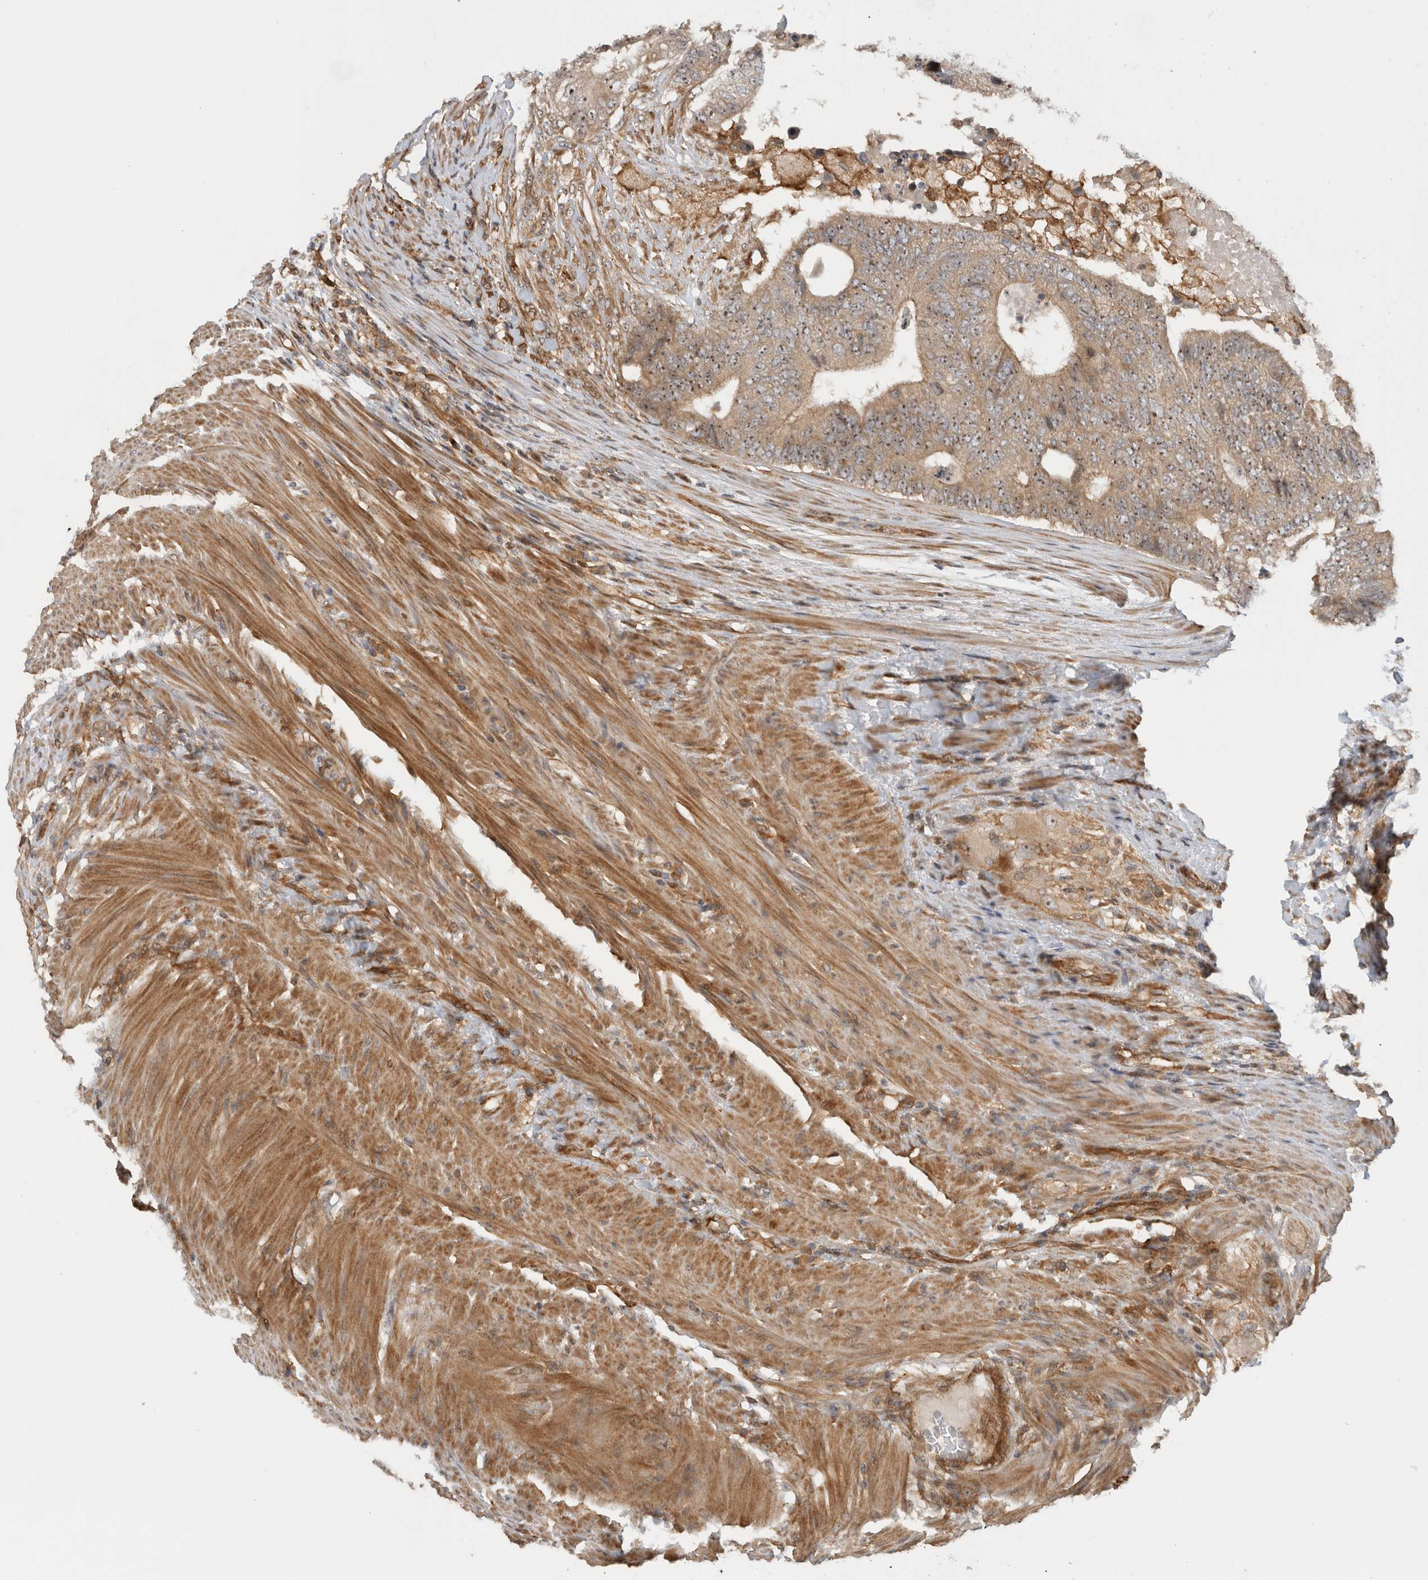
{"staining": {"intensity": "moderate", "quantity": ">75%", "location": "cytoplasmic/membranous,nuclear"}, "tissue": "colorectal cancer", "cell_type": "Tumor cells", "image_type": "cancer", "snomed": [{"axis": "morphology", "description": "Adenocarcinoma, NOS"}, {"axis": "topography", "description": "Colon"}], "caption": "The micrograph reveals staining of colorectal cancer, revealing moderate cytoplasmic/membranous and nuclear protein staining (brown color) within tumor cells.", "gene": "WASF2", "patient": {"sex": "female", "age": 67}}